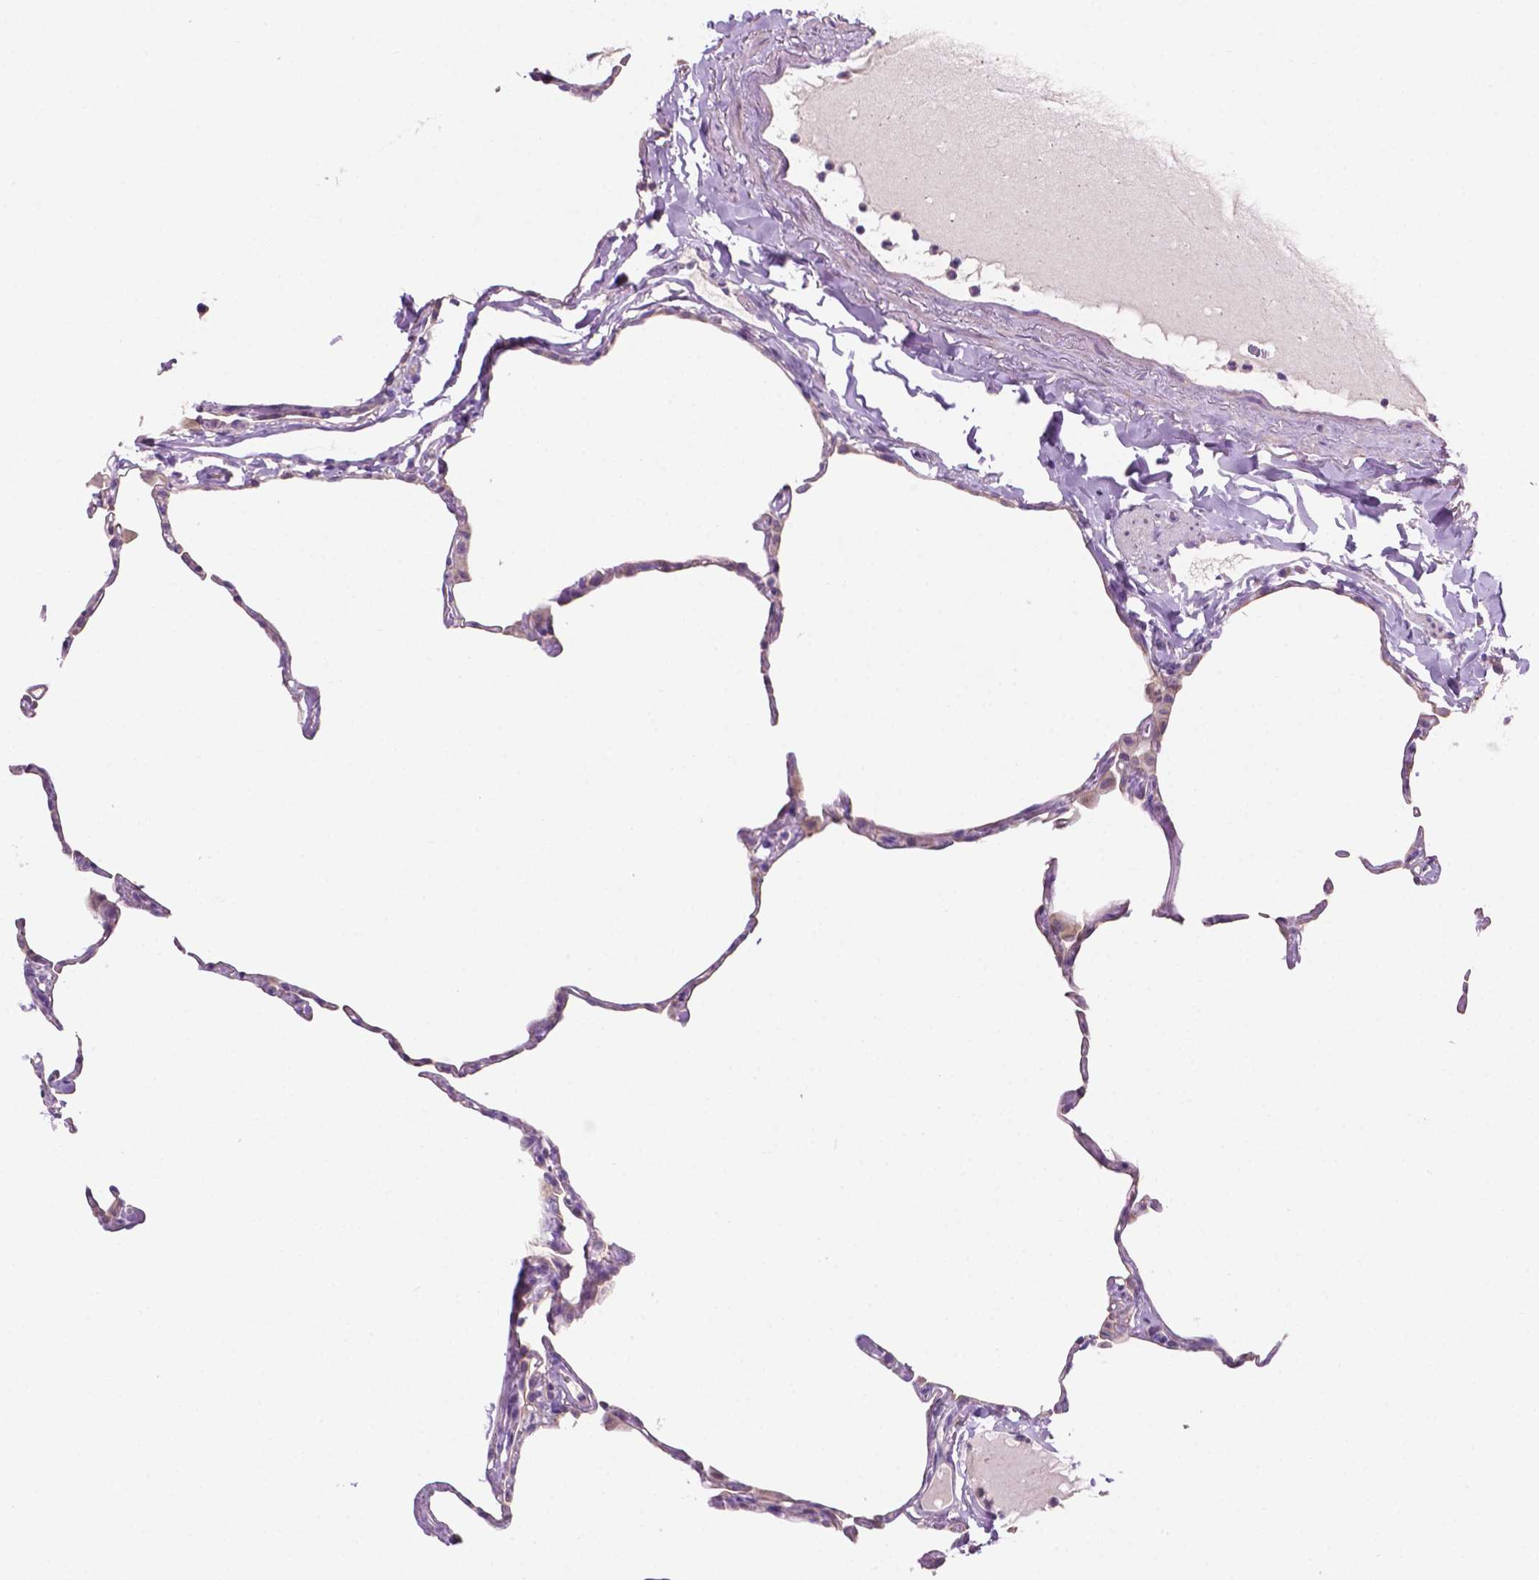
{"staining": {"intensity": "negative", "quantity": "none", "location": "none"}, "tissue": "lung", "cell_type": "Alveolar cells", "image_type": "normal", "snomed": [{"axis": "morphology", "description": "Normal tissue, NOS"}, {"axis": "topography", "description": "Lung"}], "caption": "An immunohistochemistry image of unremarkable lung is shown. There is no staining in alveolar cells of lung. The staining is performed using DAB (3,3'-diaminobenzidine) brown chromogen with nuclei counter-stained in using hematoxylin.", "gene": "CLDN17", "patient": {"sex": "male", "age": 65}}